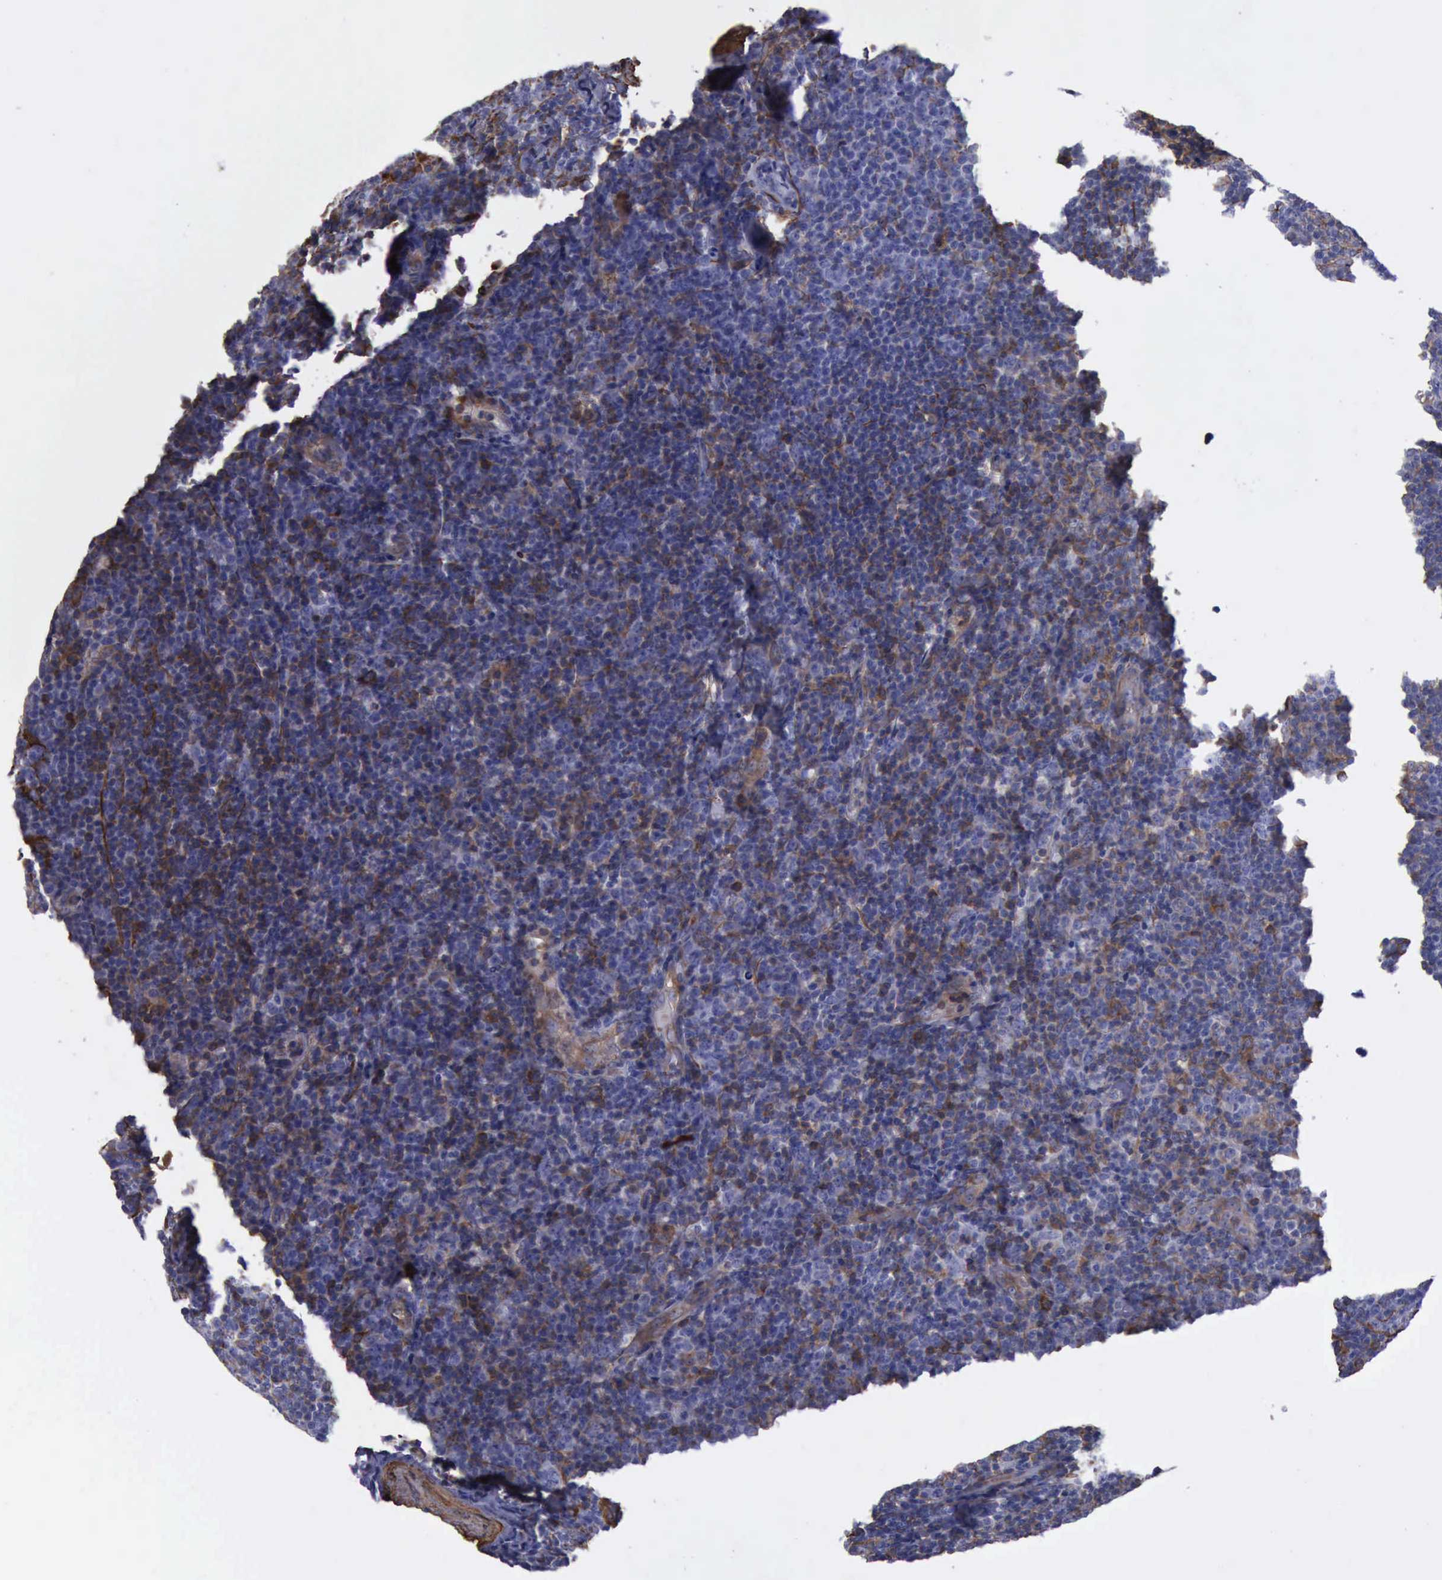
{"staining": {"intensity": "strong", "quantity": "25%-75%", "location": "cytoplasmic/membranous"}, "tissue": "lymphoma", "cell_type": "Tumor cells", "image_type": "cancer", "snomed": [{"axis": "morphology", "description": "Malignant lymphoma, non-Hodgkin's type, Low grade"}, {"axis": "topography", "description": "Lymph node"}], "caption": "This histopathology image reveals immunohistochemistry staining of low-grade malignant lymphoma, non-Hodgkin's type, with high strong cytoplasmic/membranous positivity in about 25%-75% of tumor cells.", "gene": "FLNA", "patient": {"sex": "male", "age": 74}}